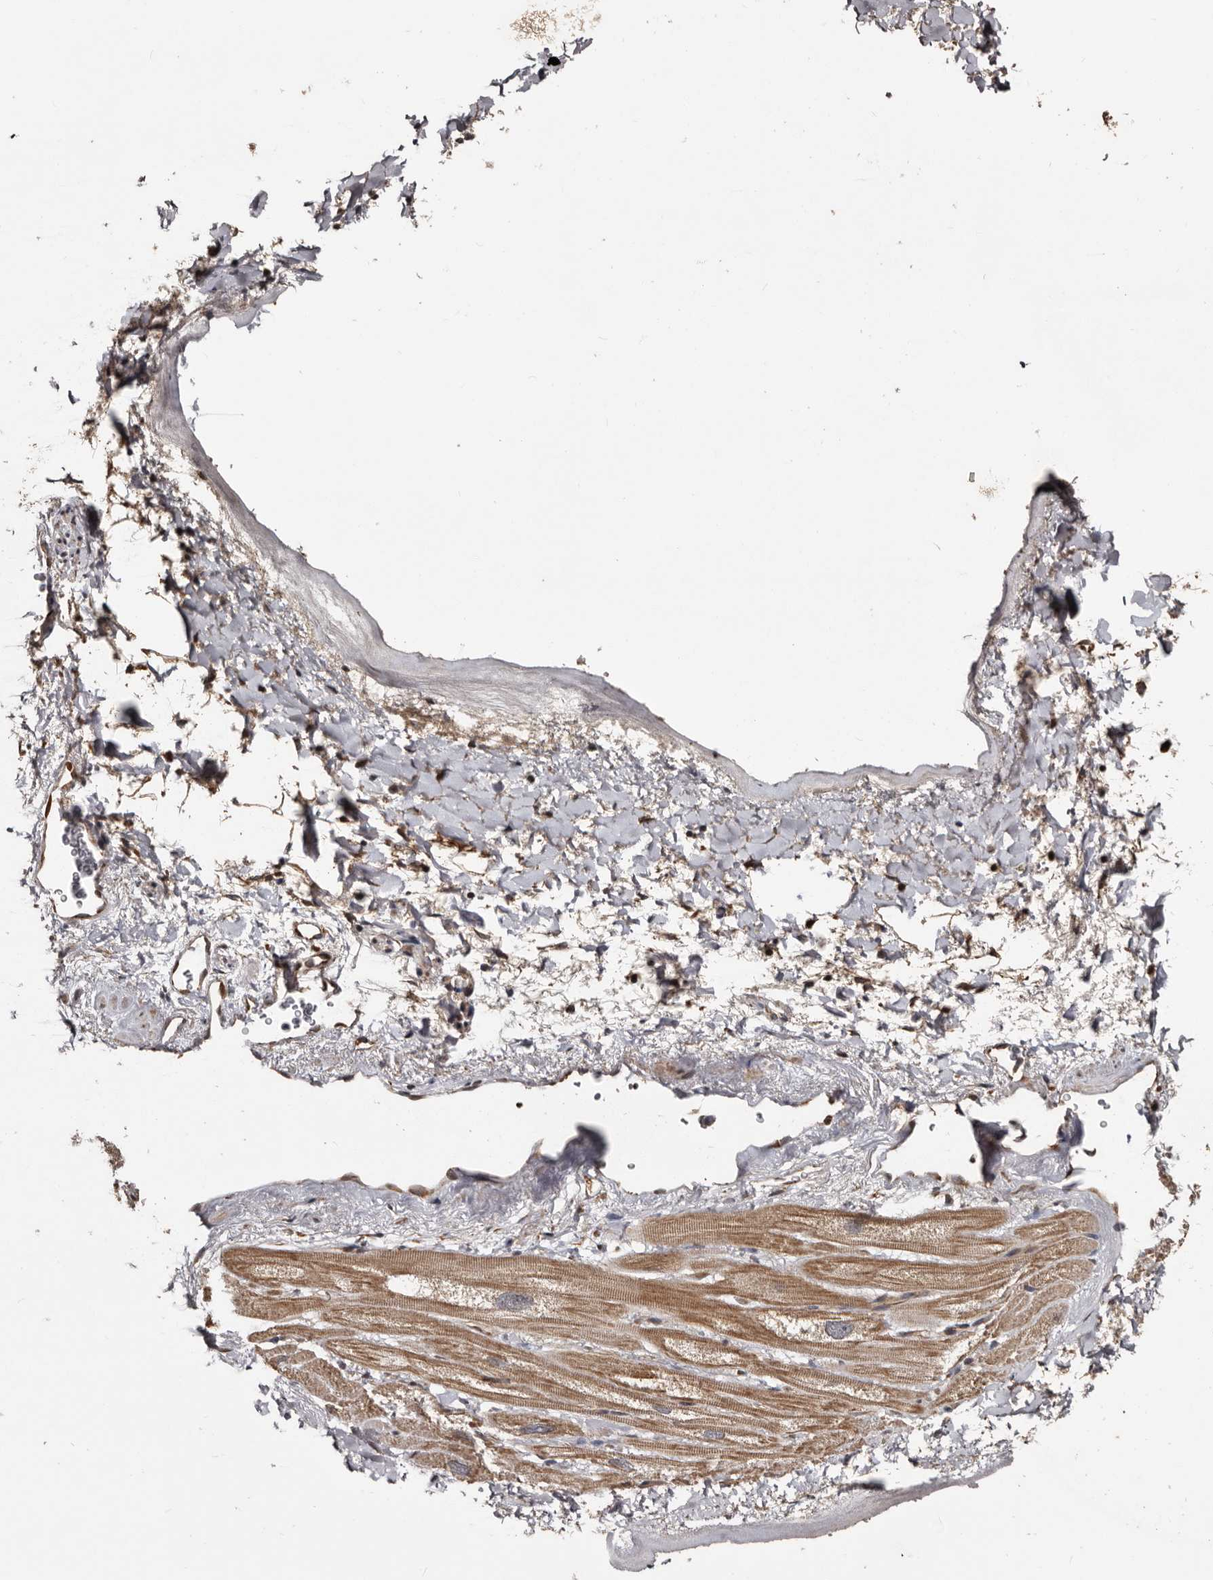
{"staining": {"intensity": "moderate", "quantity": ">75%", "location": "cytoplasmic/membranous"}, "tissue": "heart muscle", "cell_type": "Cardiomyocytes", "image_type": "normal", "snomed": [{"axis": "morphology", "description": "Normal tissue, NOS"}, {"axis": "topography", "description": "Heart"}], "caption": "Human heart muscle stained for a protein (brown) demonstrates moderate cytoplasmic/membranous positive expression in approximately >75% of cardiomyocytes.", "gene": "SERTAD4", "patient": {"sex": "male", "age": 49}}